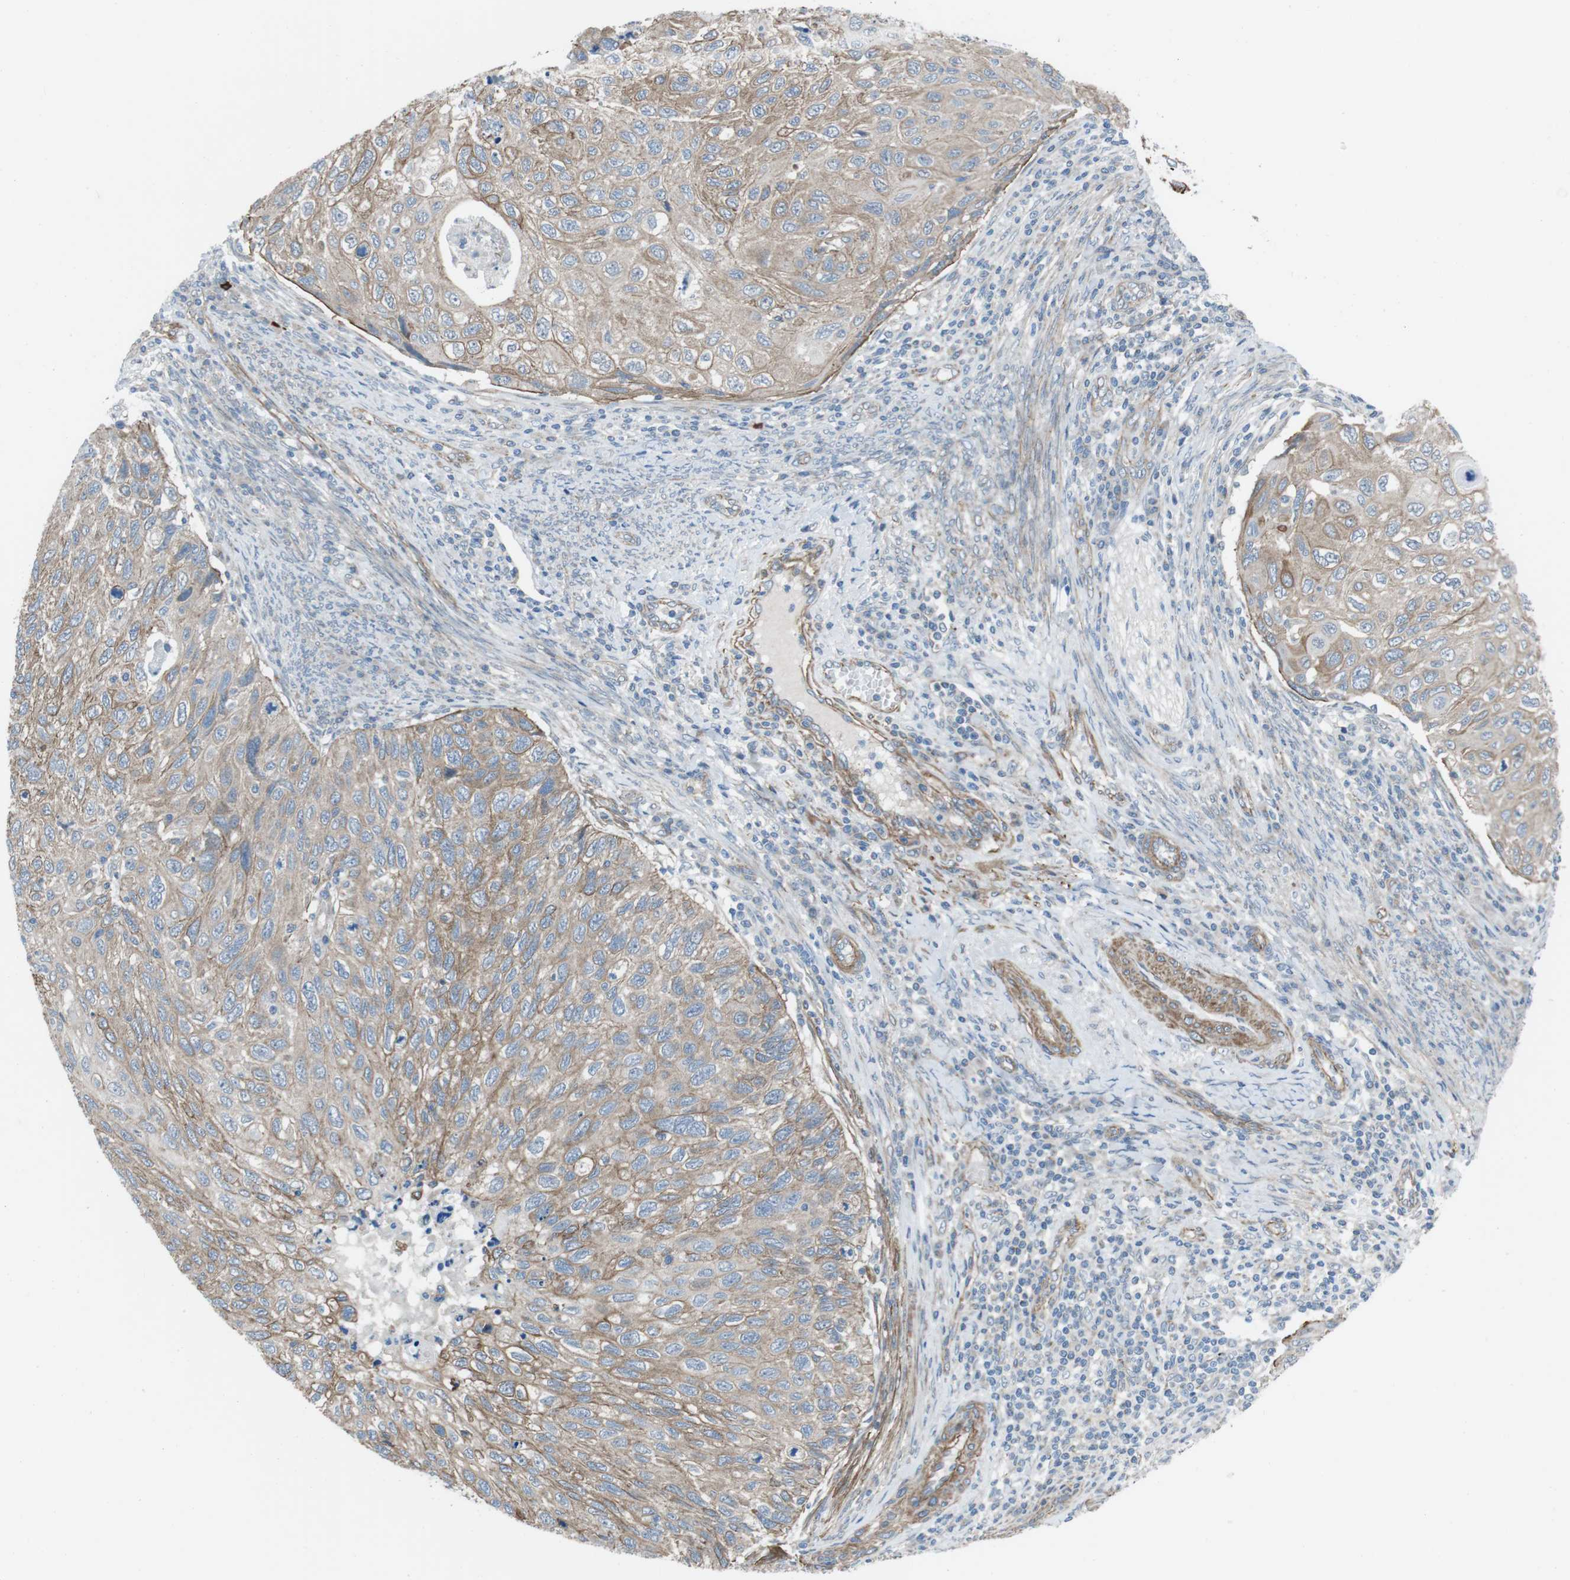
{"staining": {"intensity": "moderate", "quantity": ">75%", "location": "cytoplasmic/membranous"}, "tissue": "cervical cancer", "cell_type": "Tumor cells", "image_type": "cancer", "snomed": [{"axis": "morphology", "description": "Squamous cell carcinoma, NOS"}, {"axis": "topography", "description": "Cervix"}], "caption": "High-magnification brightfield microscopy of cervical cancer stained with DAB (3,3'-diaminobenzidine) (brown) and counterstained with hematoxylin (blue). tumor cells exhibit moderate cytoplasmic/membranous staining is present in about>75% of cells.", "gene": "FAM174B", "patient": {"sex": "female", "age": 70}}